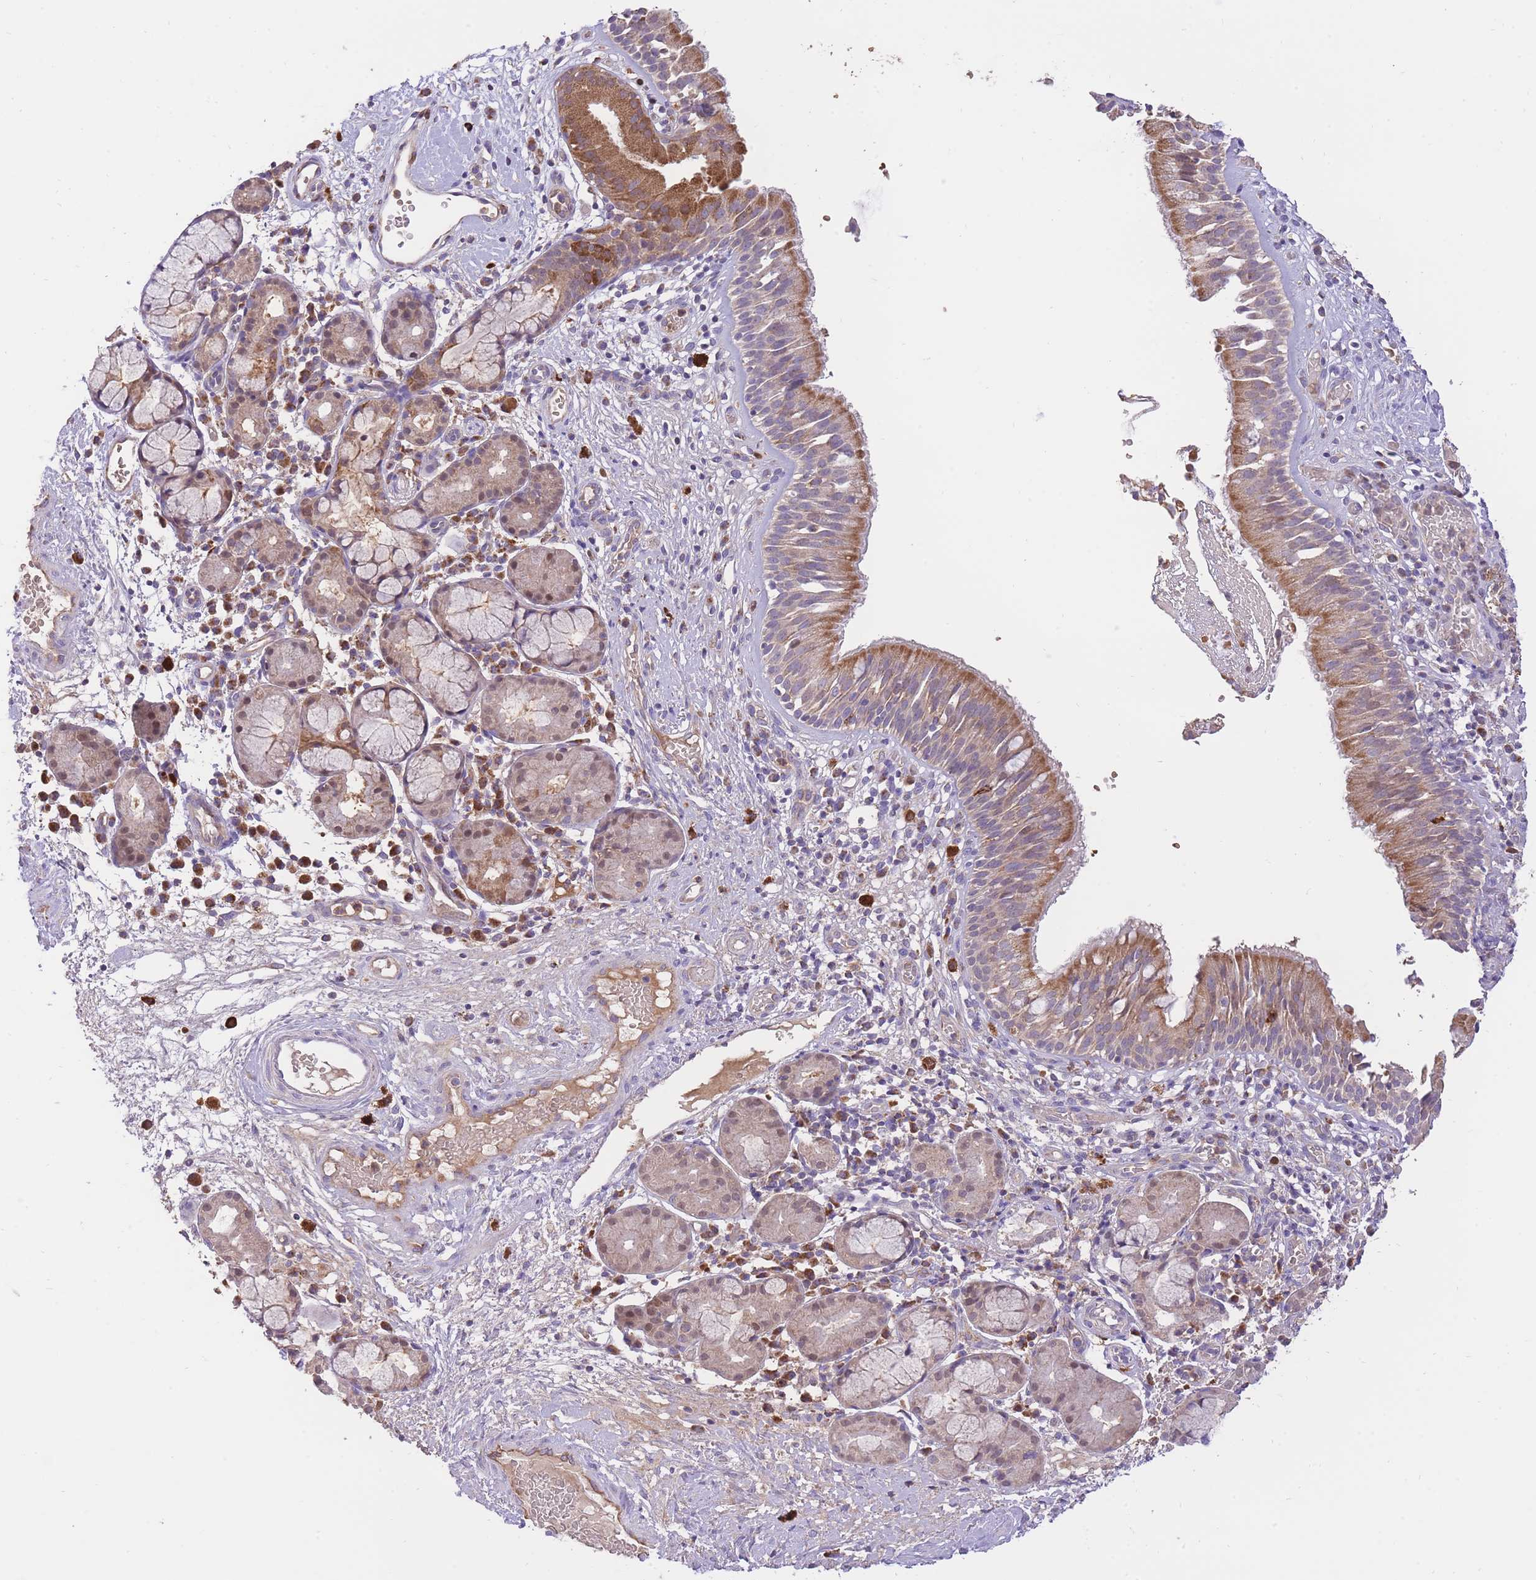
{"staining": {"intensity": "moderate", "quantity": "25%-75%", "location": "cytoplasmic/membranous"}, "tissue": "nasopharynx", "cell_type": "Respiratory epithelial cells", "image_type": "normal", "snomed": [{"axis": "morphology", "description": "Normal tissue, NOS"}, {"axis": "topography", "description": "Nasopharynx"}], "caption": "Nasopharynx stained with immunohistochemistry reveals moderate cytoplasmic/membranous expression in about 25%-75% of respiratory epithelial cells.", "gene": "PREP", "patient": {"sex": "male", "age": 65}}